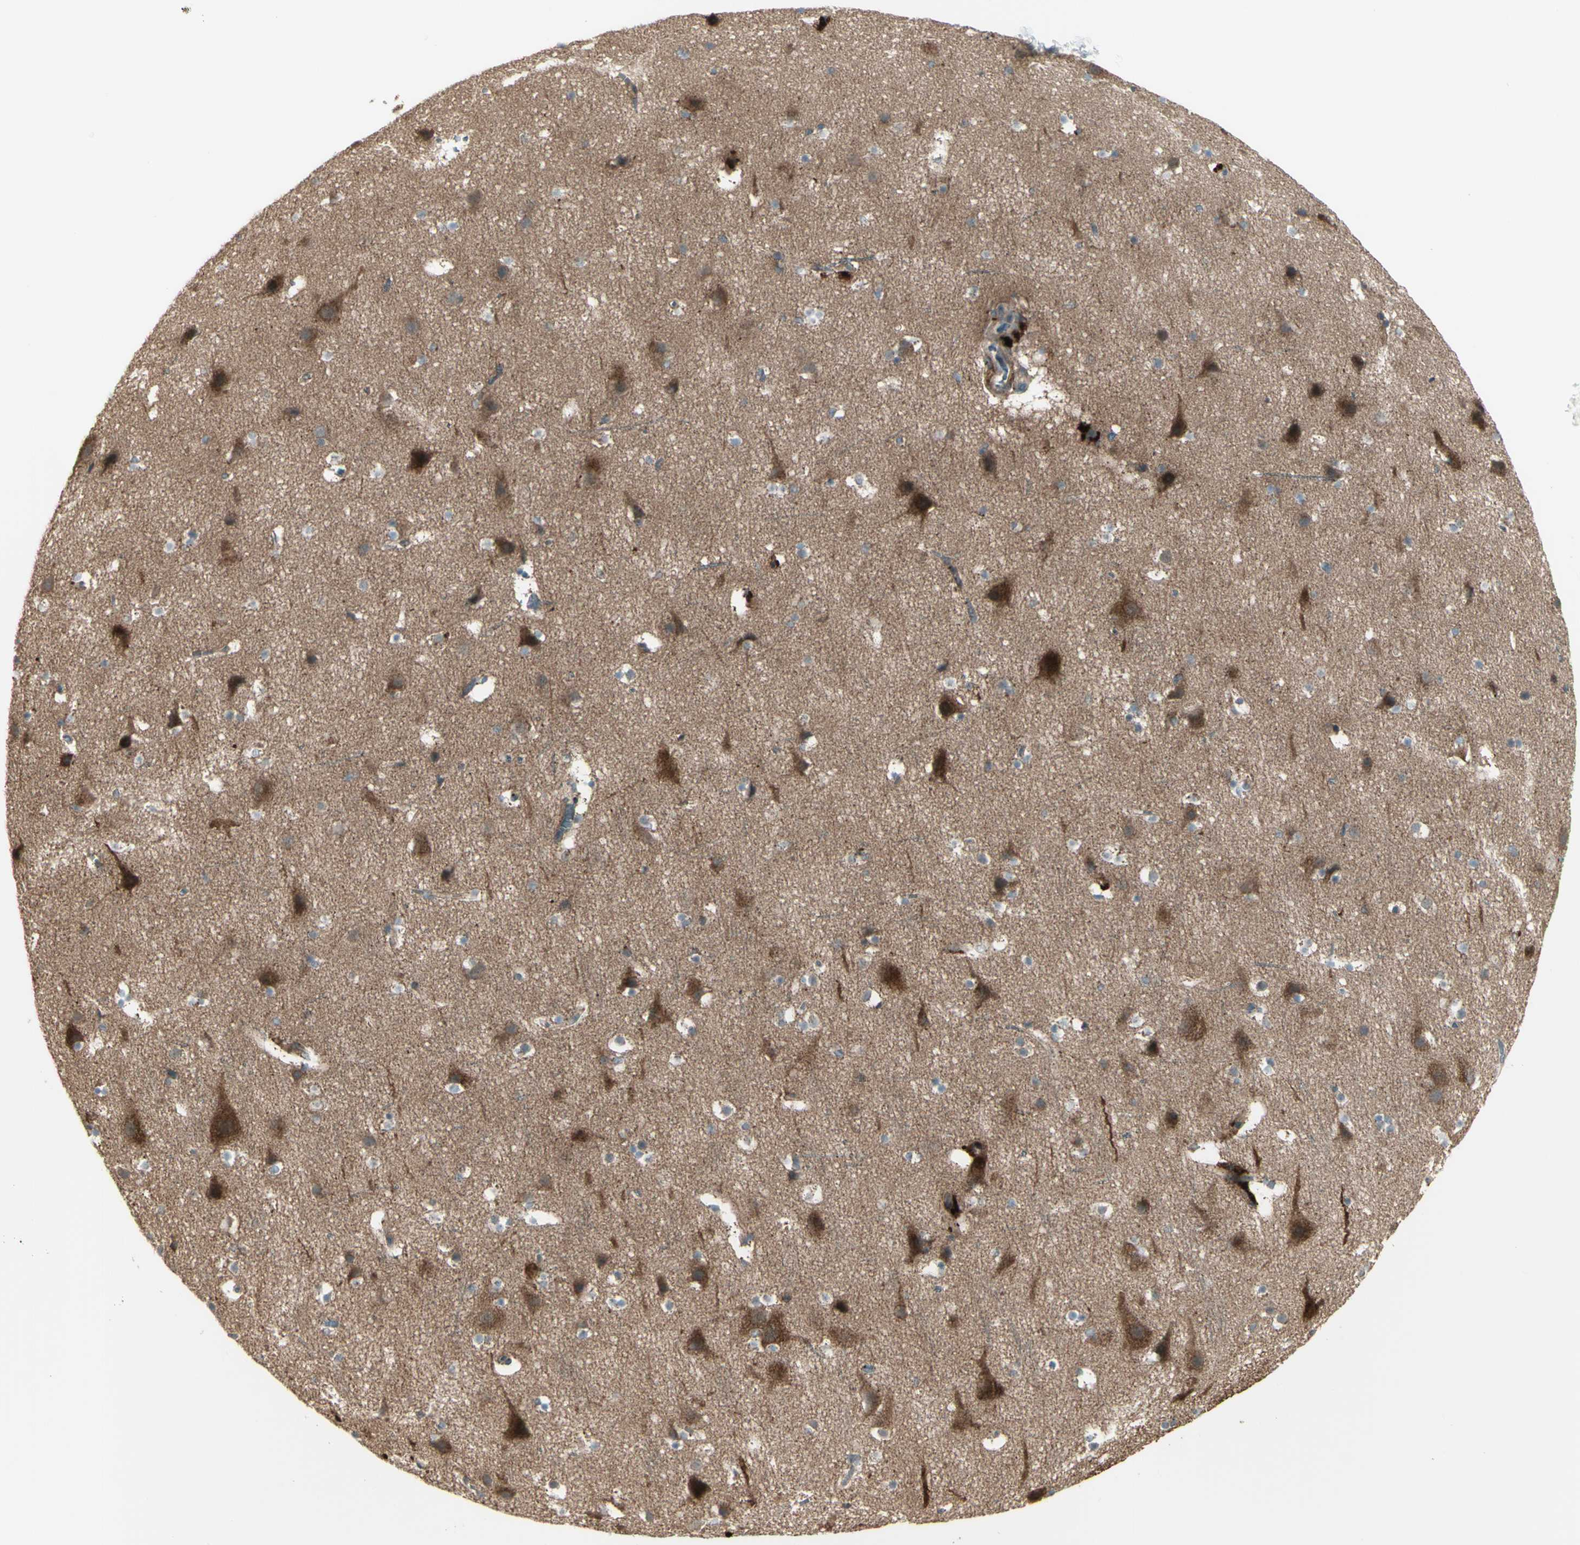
{"staining": {"intensity": "moderate", "quantity": "<25%", "location": "cytoplasmic/membranous"}, "tissue": "cerebral cortex", "cell_type": "Endothelial cells", "image_type": "normal", "snomed": [{"axis": "morphology", "description": "Normal tissue, NOS"}, {"axis": "topography", "description": "Cerebral cortex"}], "caption": "A photomicrograph of cerebral cortex stained for a protein displays moderate cytoplasmic/membranous brown staining in endothelial cells. (Stains: DAB (3,3'-diaminobenzidine) in brown, nuclei in blue, Microscopy: brightfield microscopy at high magnification).", "gene": "OSTM1", "patient": {"sex": "male", "age": 45}}